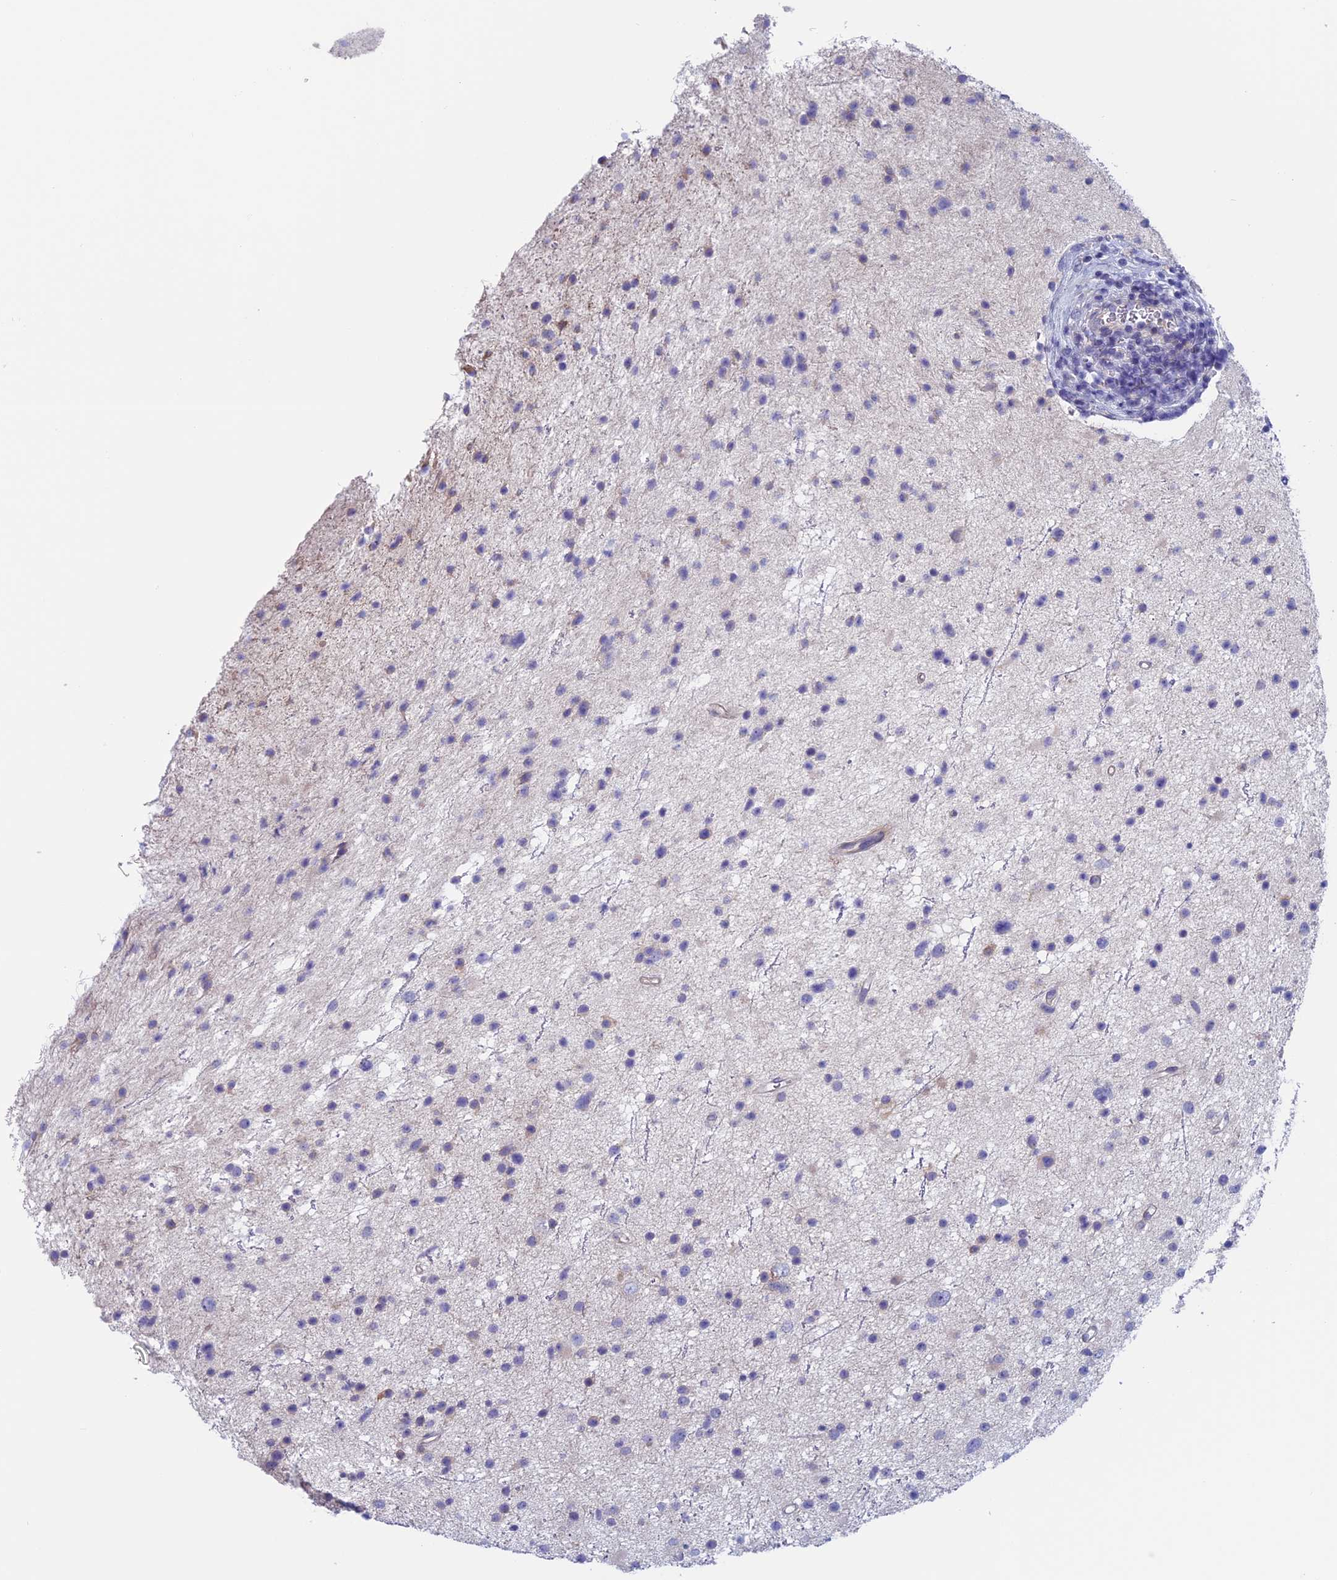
{"staining": {"intensity": "negative", "quantity": "none", "location": "none"}, "tissue": "glioma", "cell_type": "Tumor cells", "image_type": "cancer", "snomed": [{"axis": "morphology", "description": "Glioma, malignant, Low grade"}, {"axis": "topography", "description": "Cerebral cortex"}], "caption": "The photomicrograph shows no staining of tumor cells in malignant glioma (low-grade).", "gene": "CNOT6L", "patient": {"sex": "female", "age": 39}}